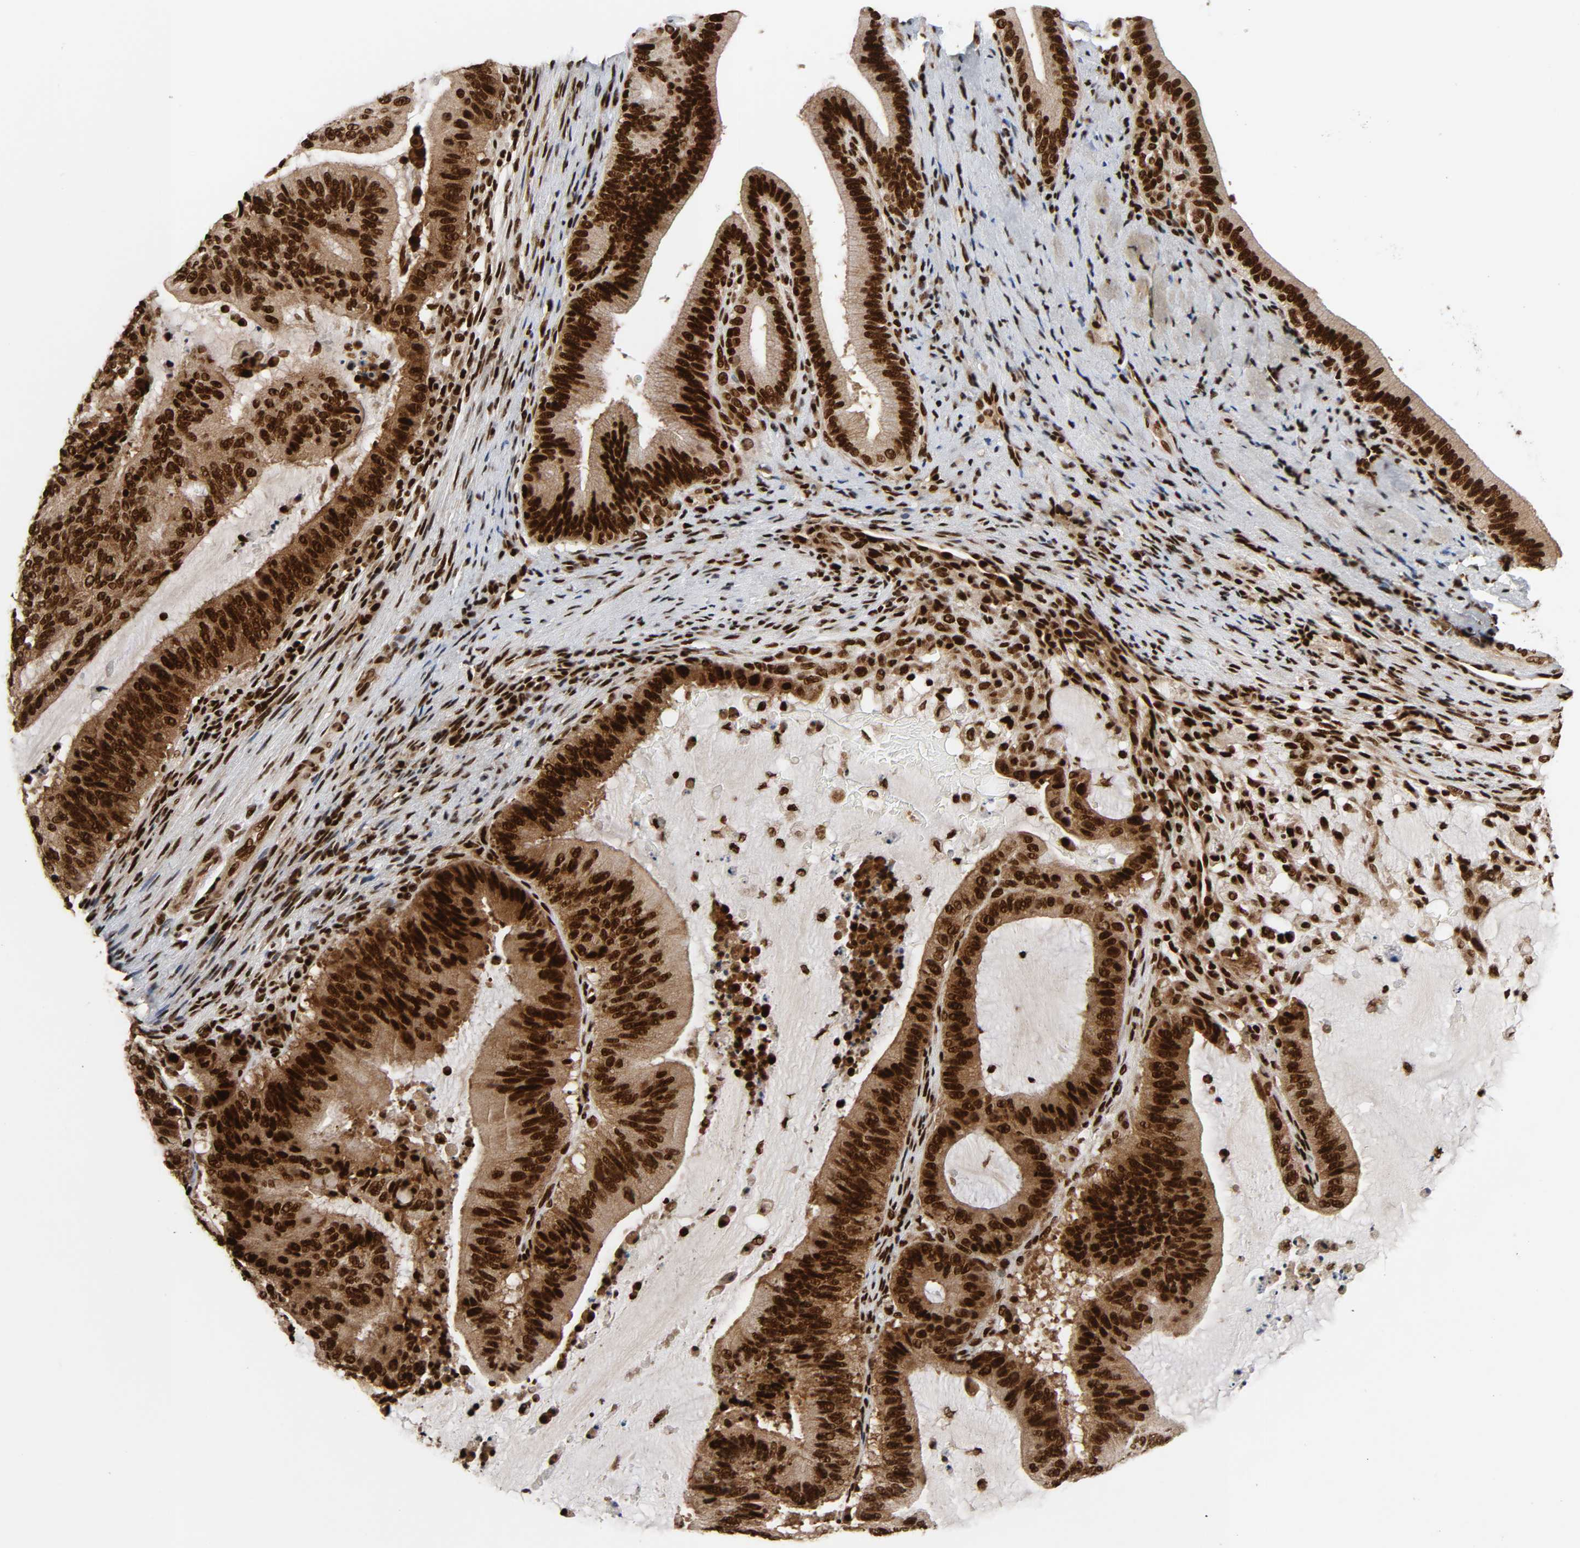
{"staining": {"intensity": "strong", "quantity": ">75%", "location": "nuclear"}, "tissue": "liver cancer", "cell_type": "Tumor cells", "image_type": "cancer", "snomed": [{"axis": "morphology", "description": "Cholangiocarcinoma"}, {"axis": "topography", "description": "Liver"}], "caption": "Immunohistochemical staining of liver cancer (cholangiocarcinoma) shows high levels of strong nuclear protein expression in about >75% of tumor cells.", "gene": "NFYB", "patient": {"sex": "female", "age": 73}}